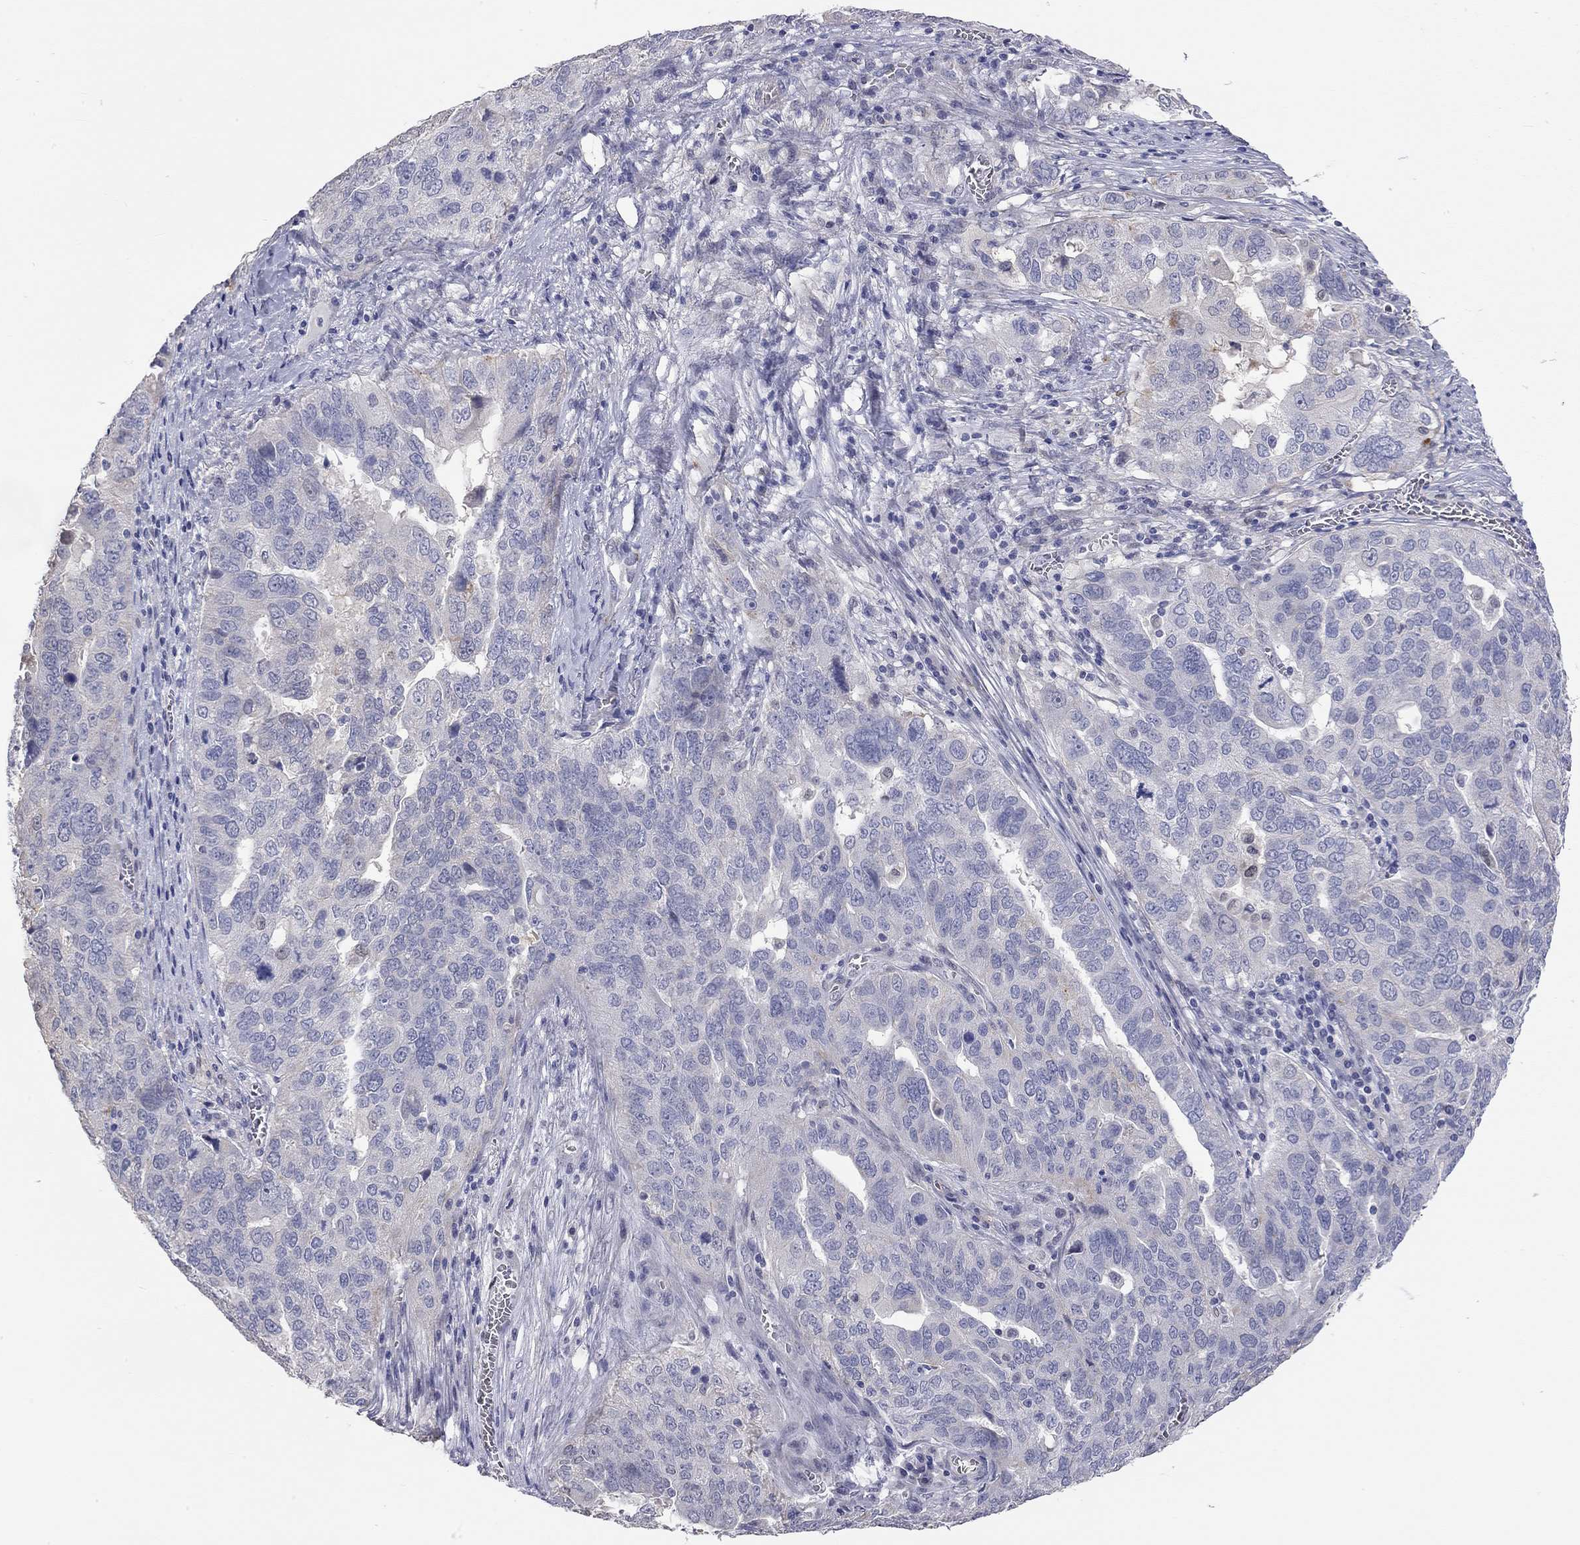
{"staining": {"intensity": "negative", "quantity": "none", "location": "none"}, "tissue": "ovarian cancer", "cell_type": "Tumor cells", "image_type": "cancer", "snomed": [{"axis": "morphology", "description": "Carcinoma, endometroid"}, {"axis": "topography", "description": "Soft tissue"}, {"axis": "topography", "description": "Ovary"}], "caption": "An immunohistochemistry (IHC) histopathology image of ovarian cancer (endometroid carcinoma) is shown. There is no staining in tumor cells of ovarian cancer (endometroid carcinoma).", "gene": "PAPSS2", "patient": {"sex": "female", "age": 52}}